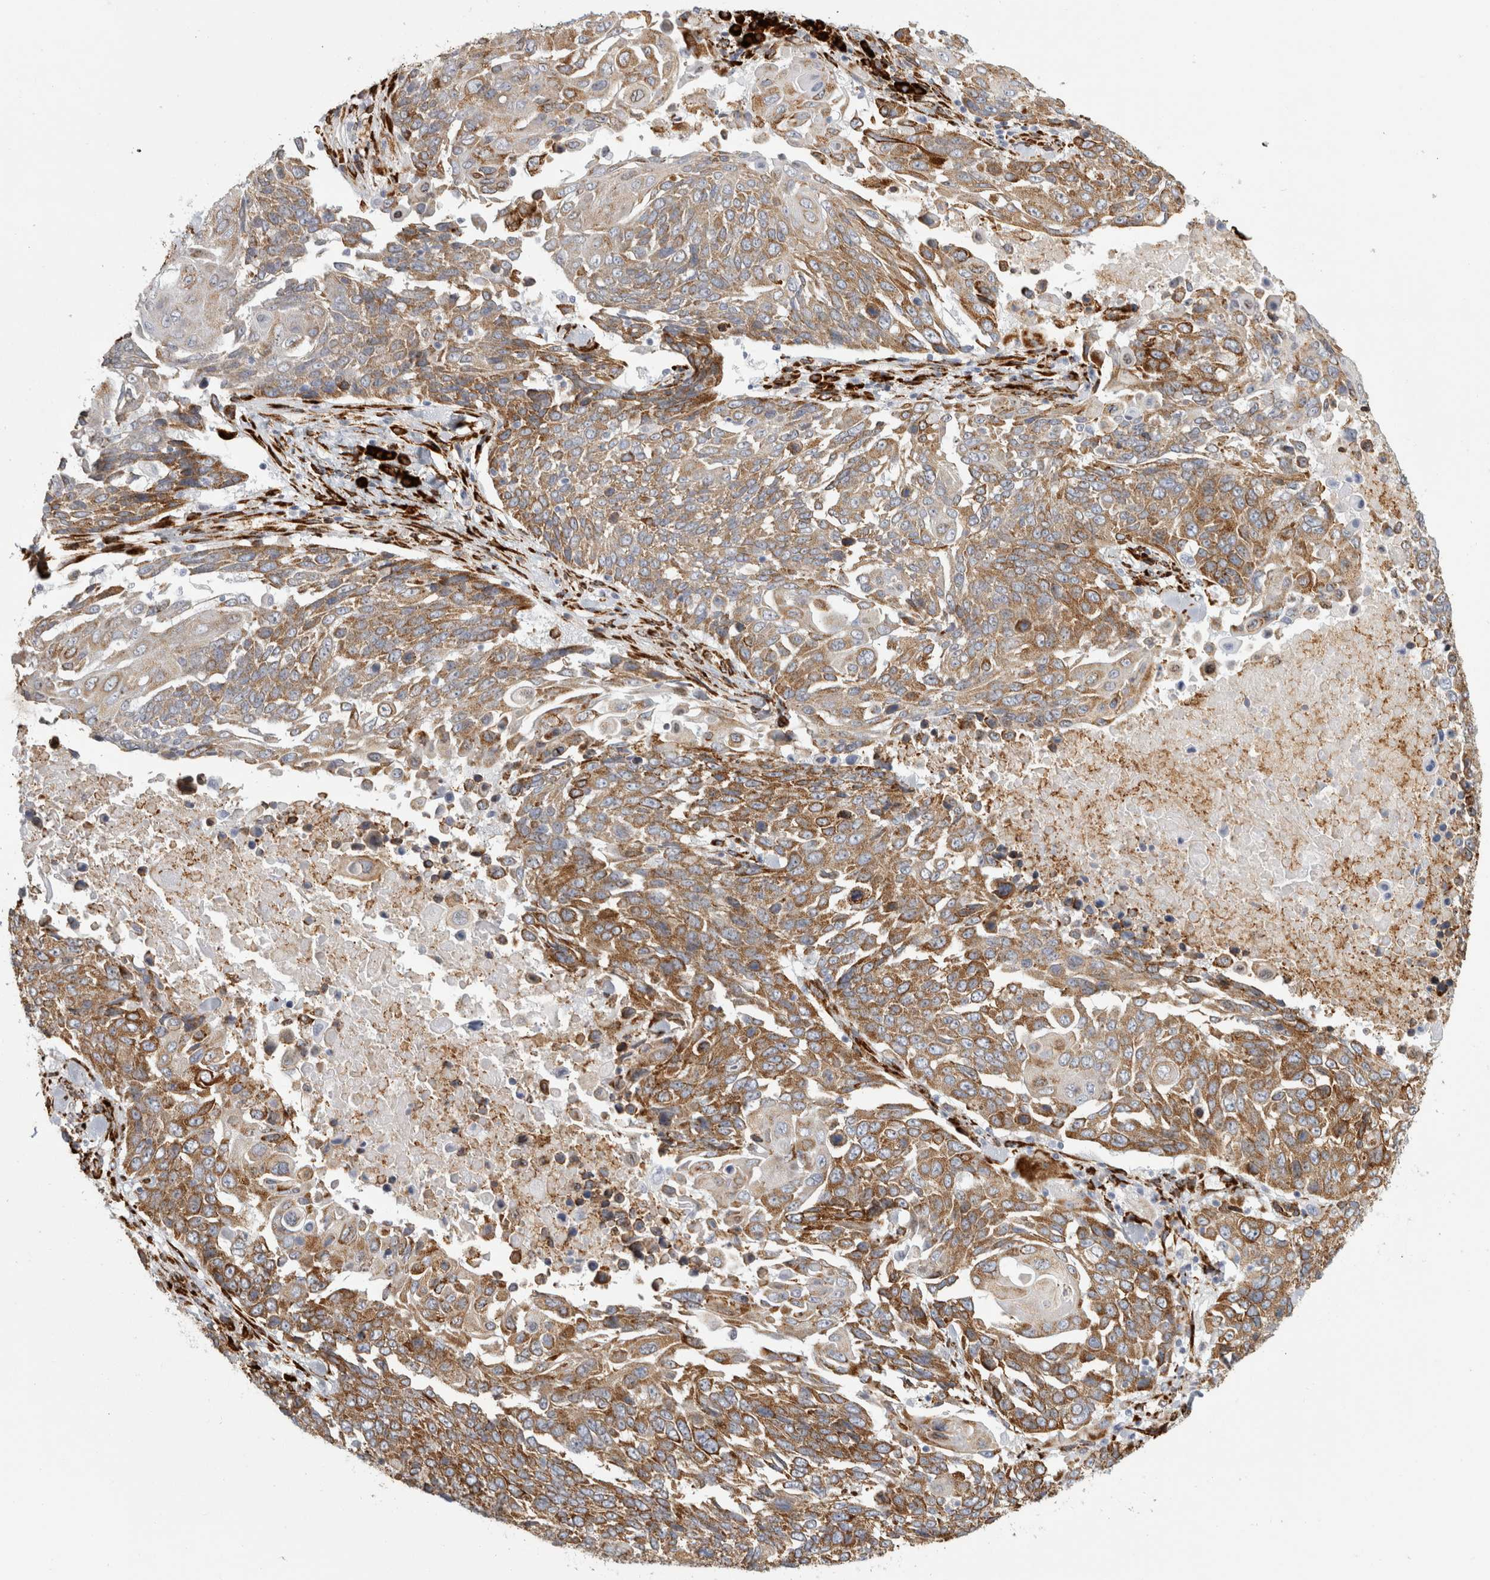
{"staining": {"intensity": "moderate", "quantity": ">75%", "location": "cytoplasmic/membranous"}, "tissue": "lung cancer", "cell_type": "Tumor cells", "image_type": "cancer", "snomed": [{"axis": "morphology", "description": "Squamous cell carcinoma, NOS"}, {"axis": "topography", "description": "Lung"}], "caption": "Moderate cytoplasmic/membranous protein positivity is seen in approximately >75% of tumor cells in squamous cell carcinoma (lung). Ihc stains the protein in brown and the nuclei are stained blue.", "gene": "OSTN", "patient": {"sex": "male", "age": 66}}